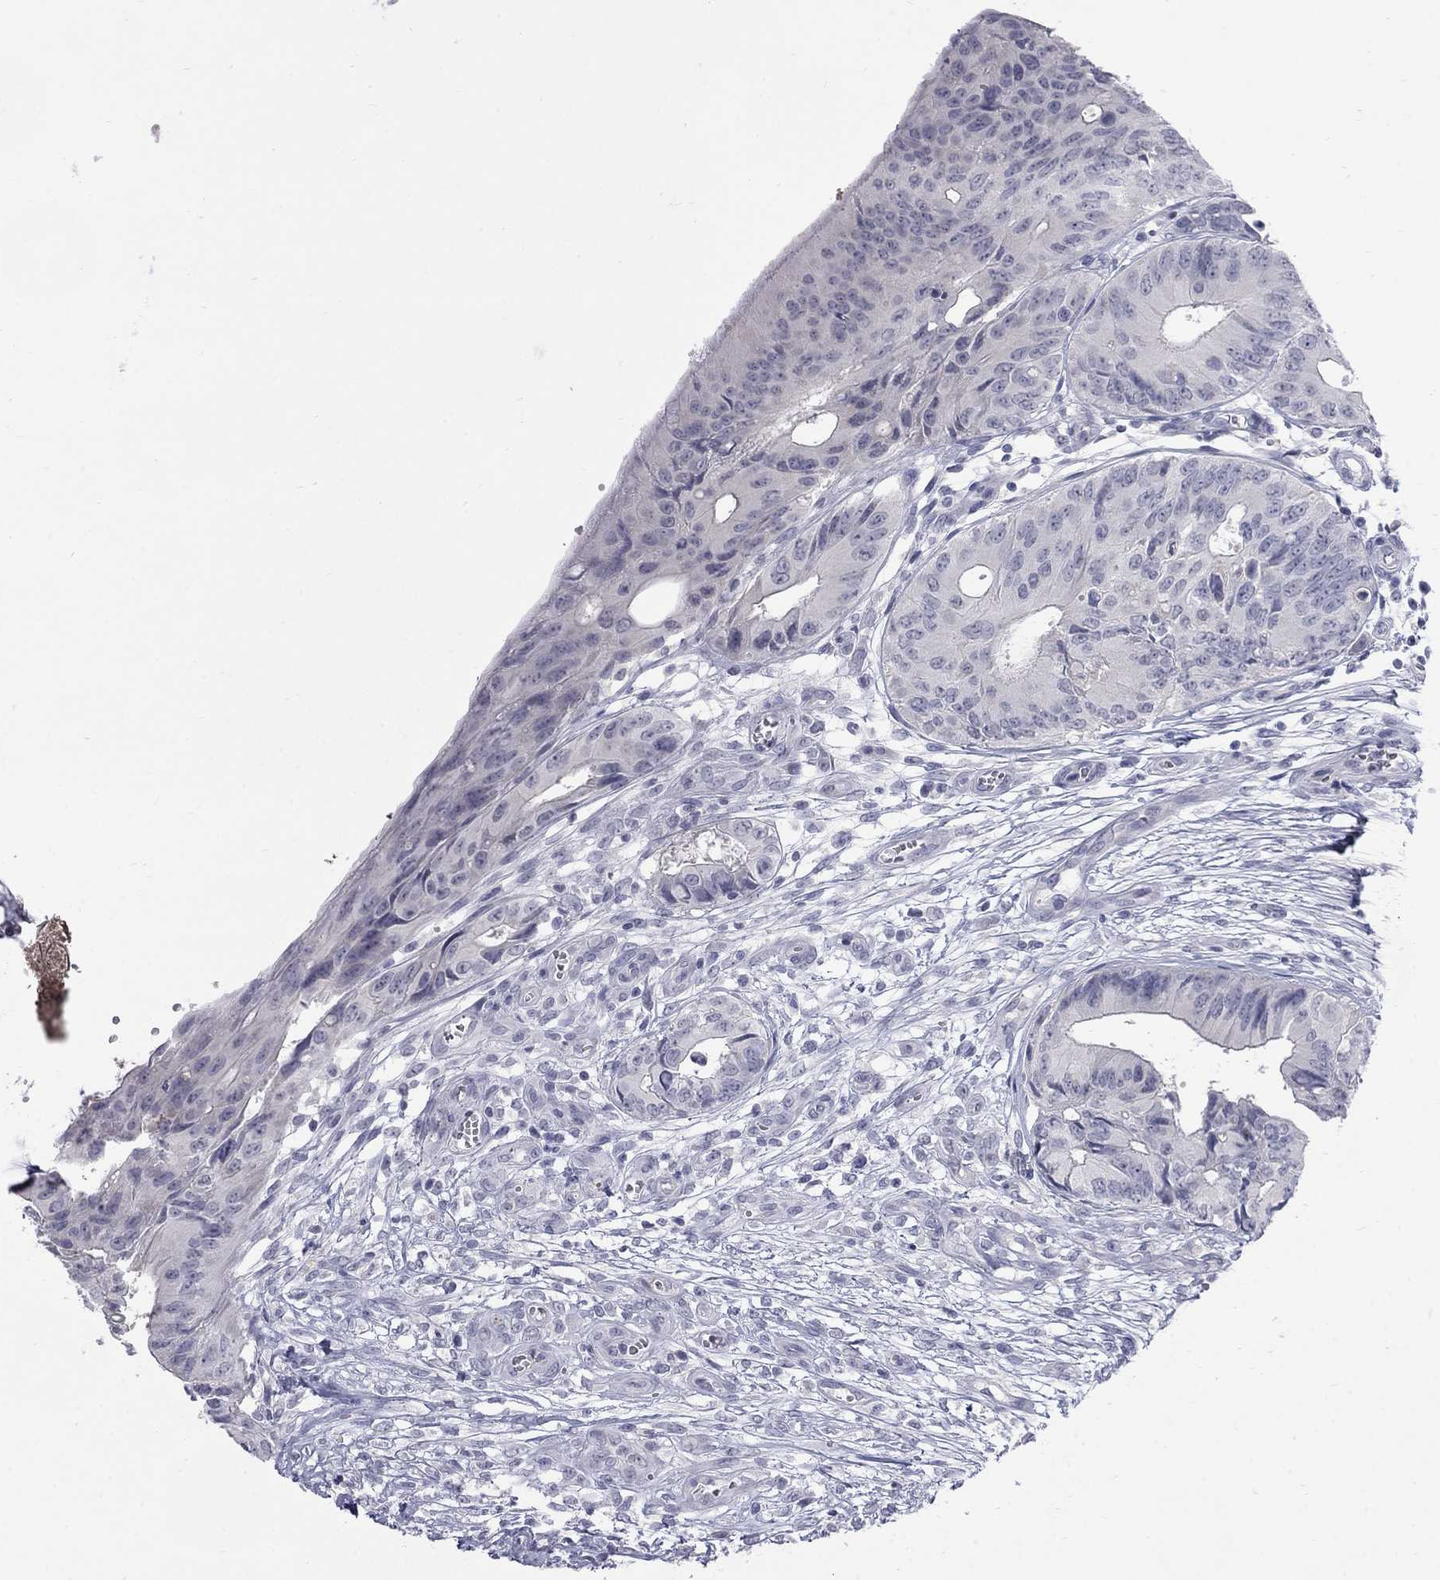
{"staining": {"intensity": "negative", "quantity": "none", "location": "none"}, "tissue": "colorectal cancer", "cell_type": "Tumor cells", "image_type": "cancer", "snomed": [{"axis": "morphology", "description": "Normal tissue, NOS"}, {"axis": "morphology", "description": "Adenocarcinoma, NOS"}, {"axis": "topography", "description": "Colon"}], "caption": "IHC photomicrograph of neoplastic tissue: human colorectal adenocarcinoma stained with DAB (3,3'-diaminobenzidine) shows no significant protein staining in tumor cells.", "gene": "CTNND2", "patient": {"sex": "male", "age": 65}}